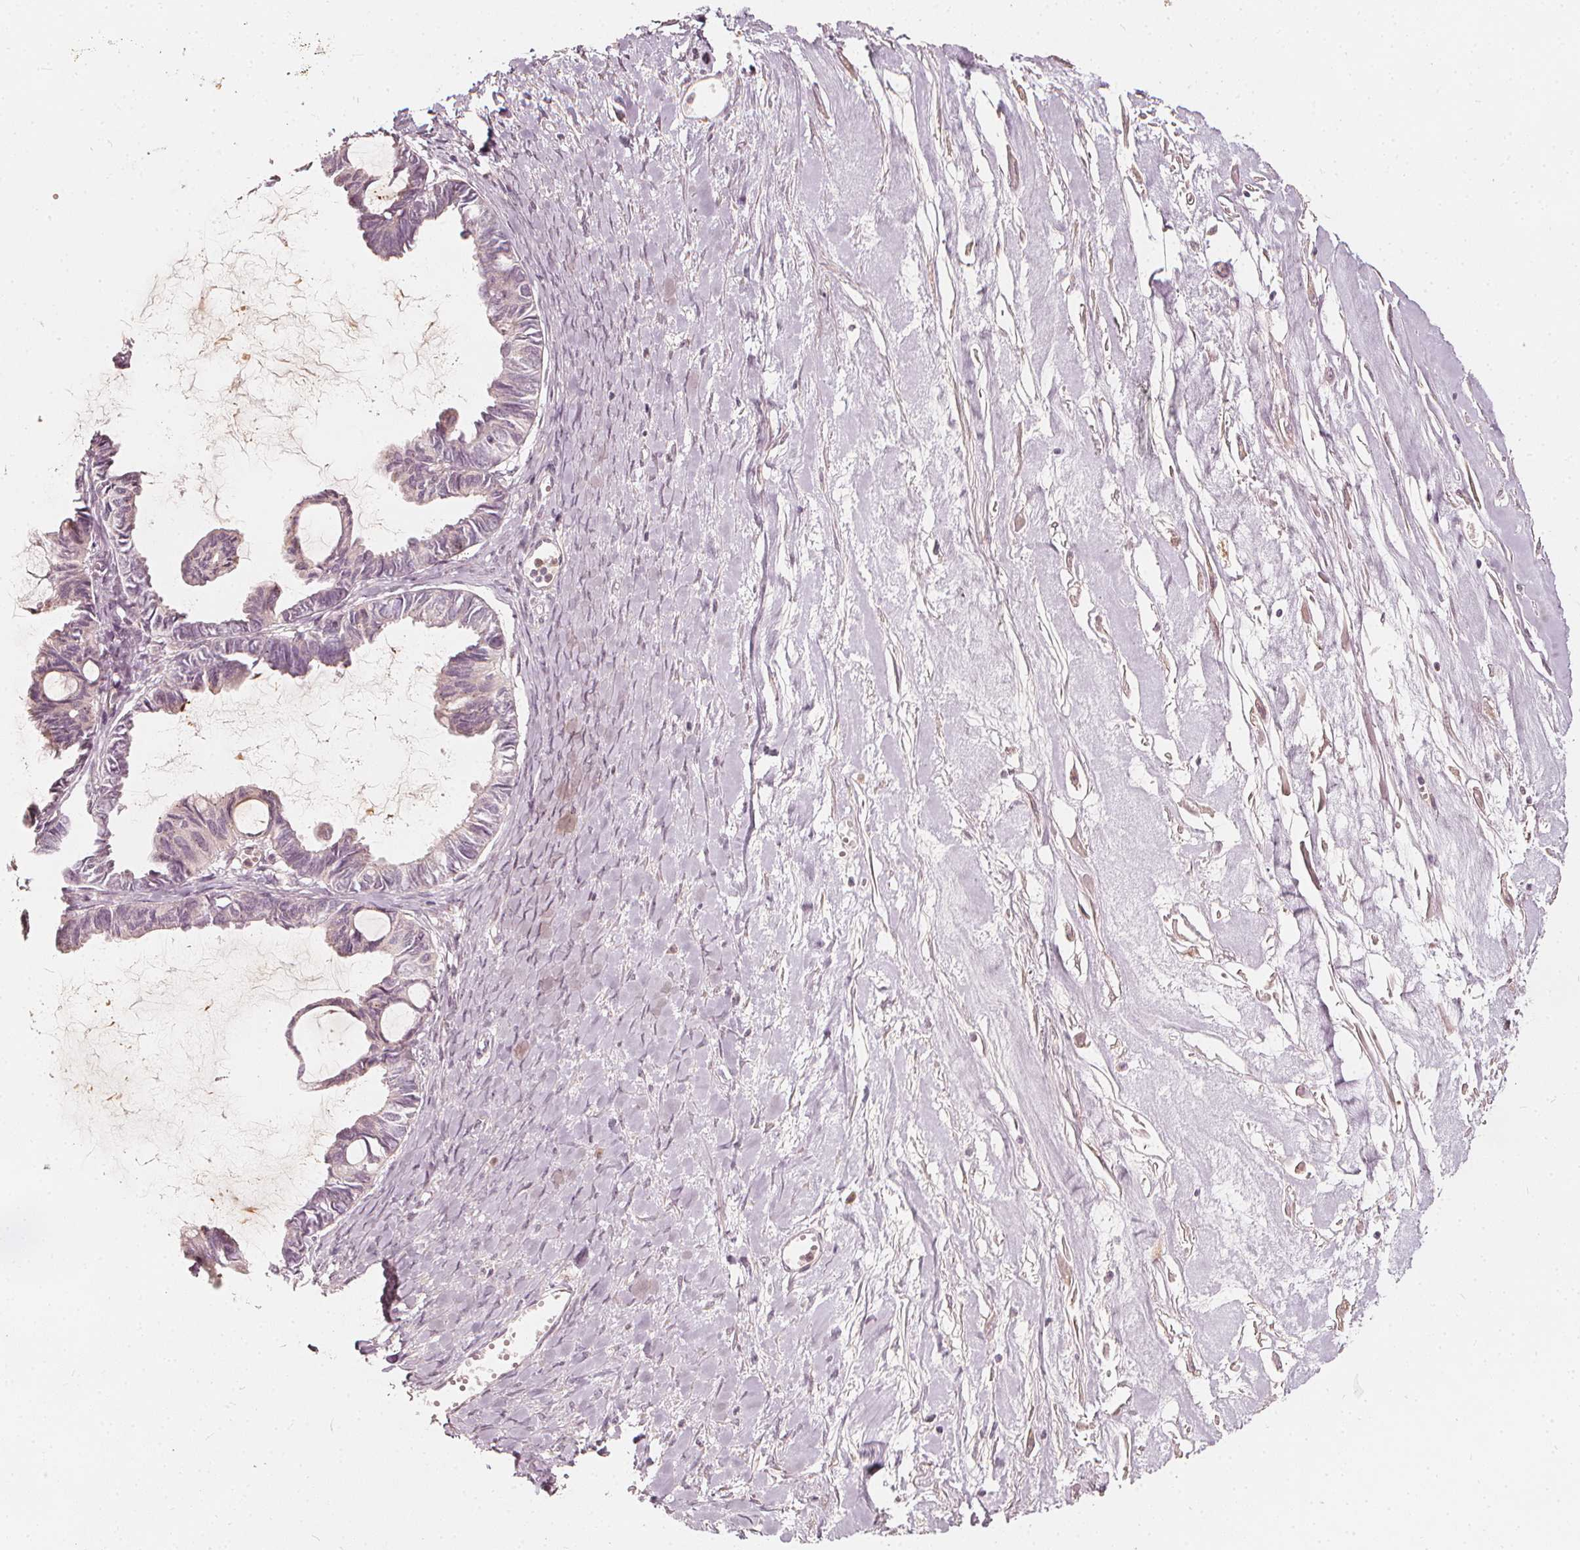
{"staining": {"intensity": "negative", "quantity": "none", "location": "none"}, "tissue": "ovarian cancer", "cell_type": "Tumor cells", "image_type": "cancer", "snomed": [{"axis": "morphology", "description": "Cystadenocarcinoma, mucinous, NOS"}, {"axis": "topography", "description": "Ovary"}], "caption": "Image shows no significant protein staining in tumor cells of ovarian mucinous cystadenocarcinoma.", "gene": "NPC1L1", "patient": {"sex": "female", "age": 61}}